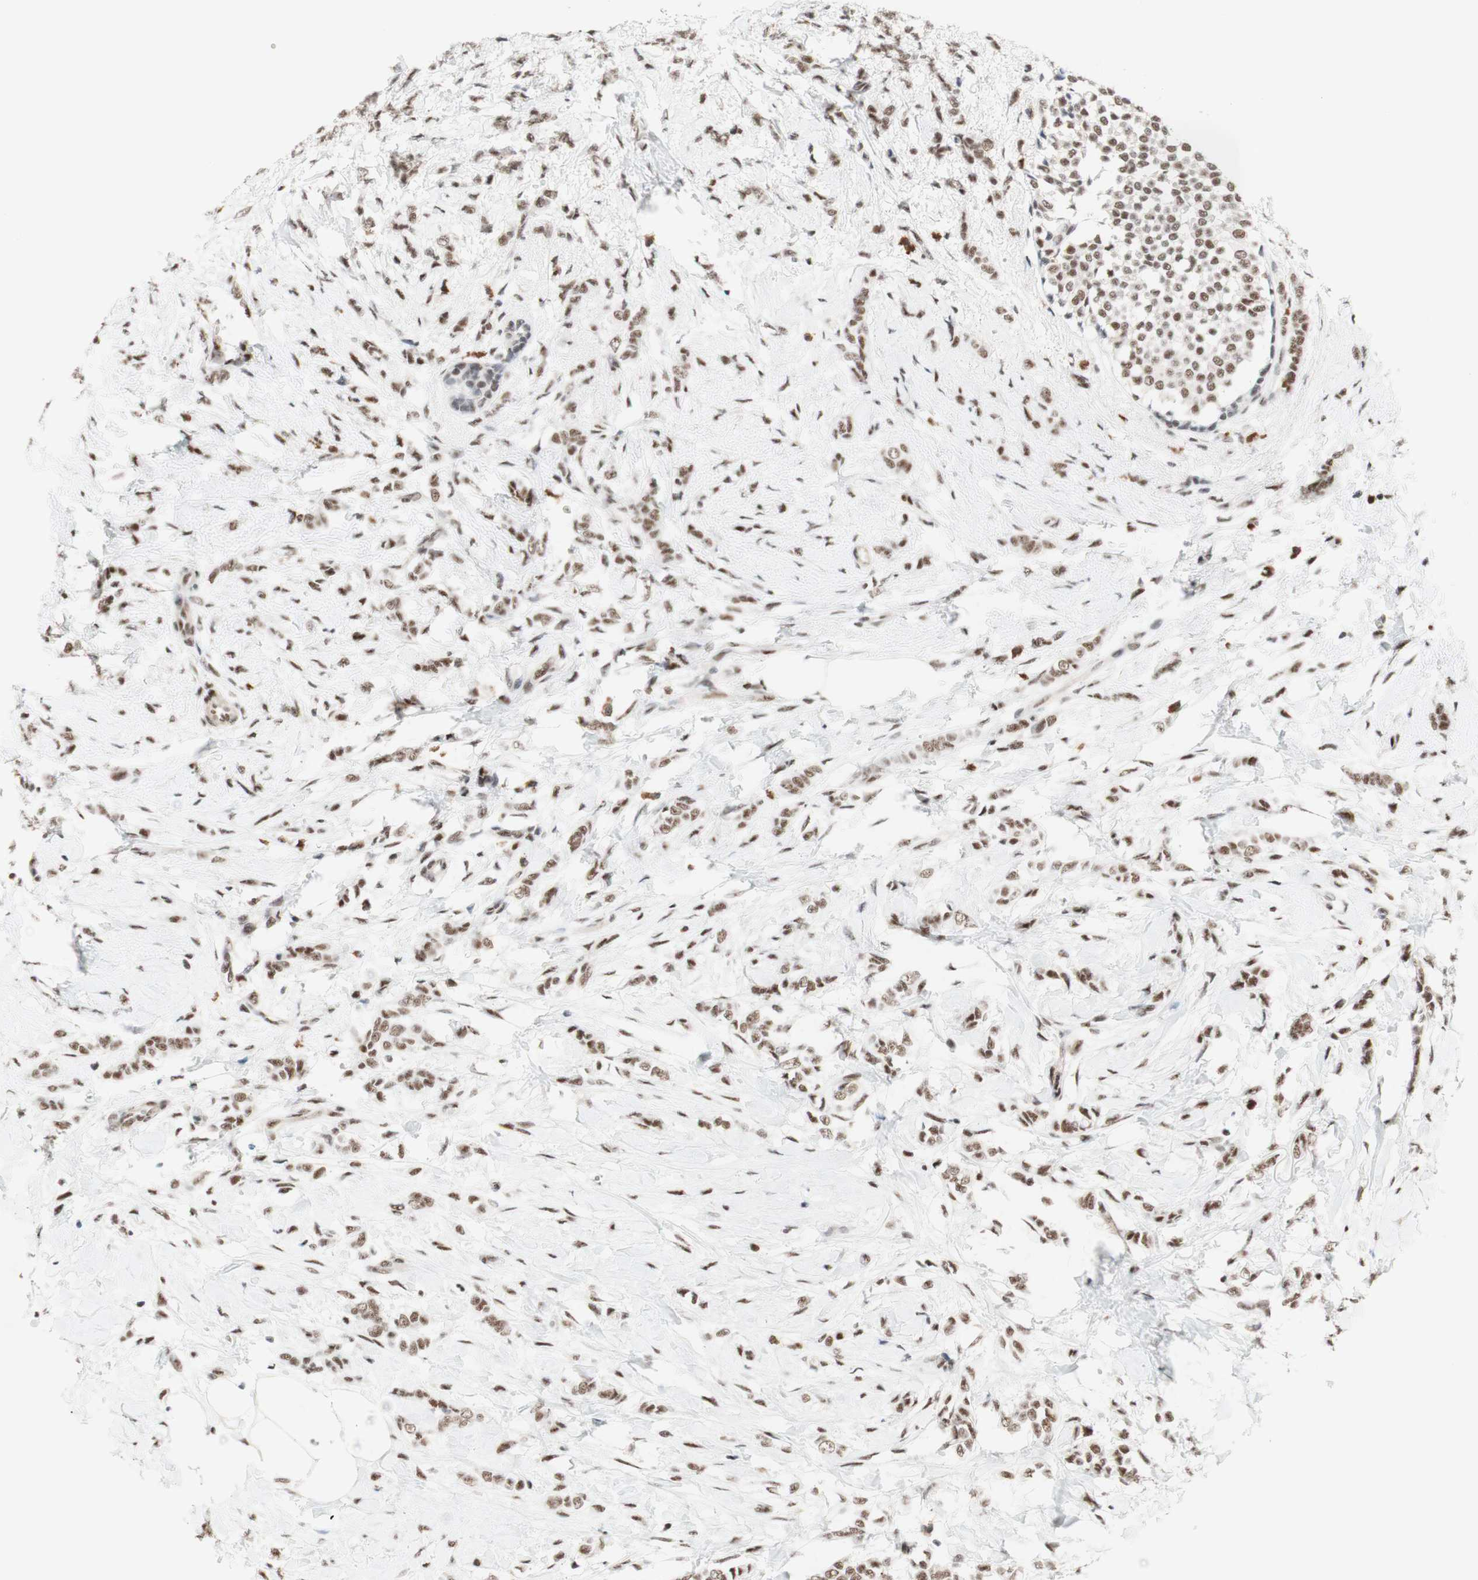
{"staining": {"intensity": "moderate", "quantity": ">75%", "location": "nuclear"}, "tissue": "breast cancer", "cell_type": "Tumor cells", "image_type": "cancer", "snomed": [{"axis": "morphology", "description": "Lobular carcinoma, in situ"}, {"axis": "morphology", "description": "Lobular carcinoma"}, {"axis": "topography", "description": "Breast"}], "caption": "About >75% of tumor cells in human breast lobular carcinoma in situ show moderate nuclear protein staining as visualized by brown immunohistochemical staining.", "gene": "PRPF19", "patient": {"sex": "female", "age": 41}}